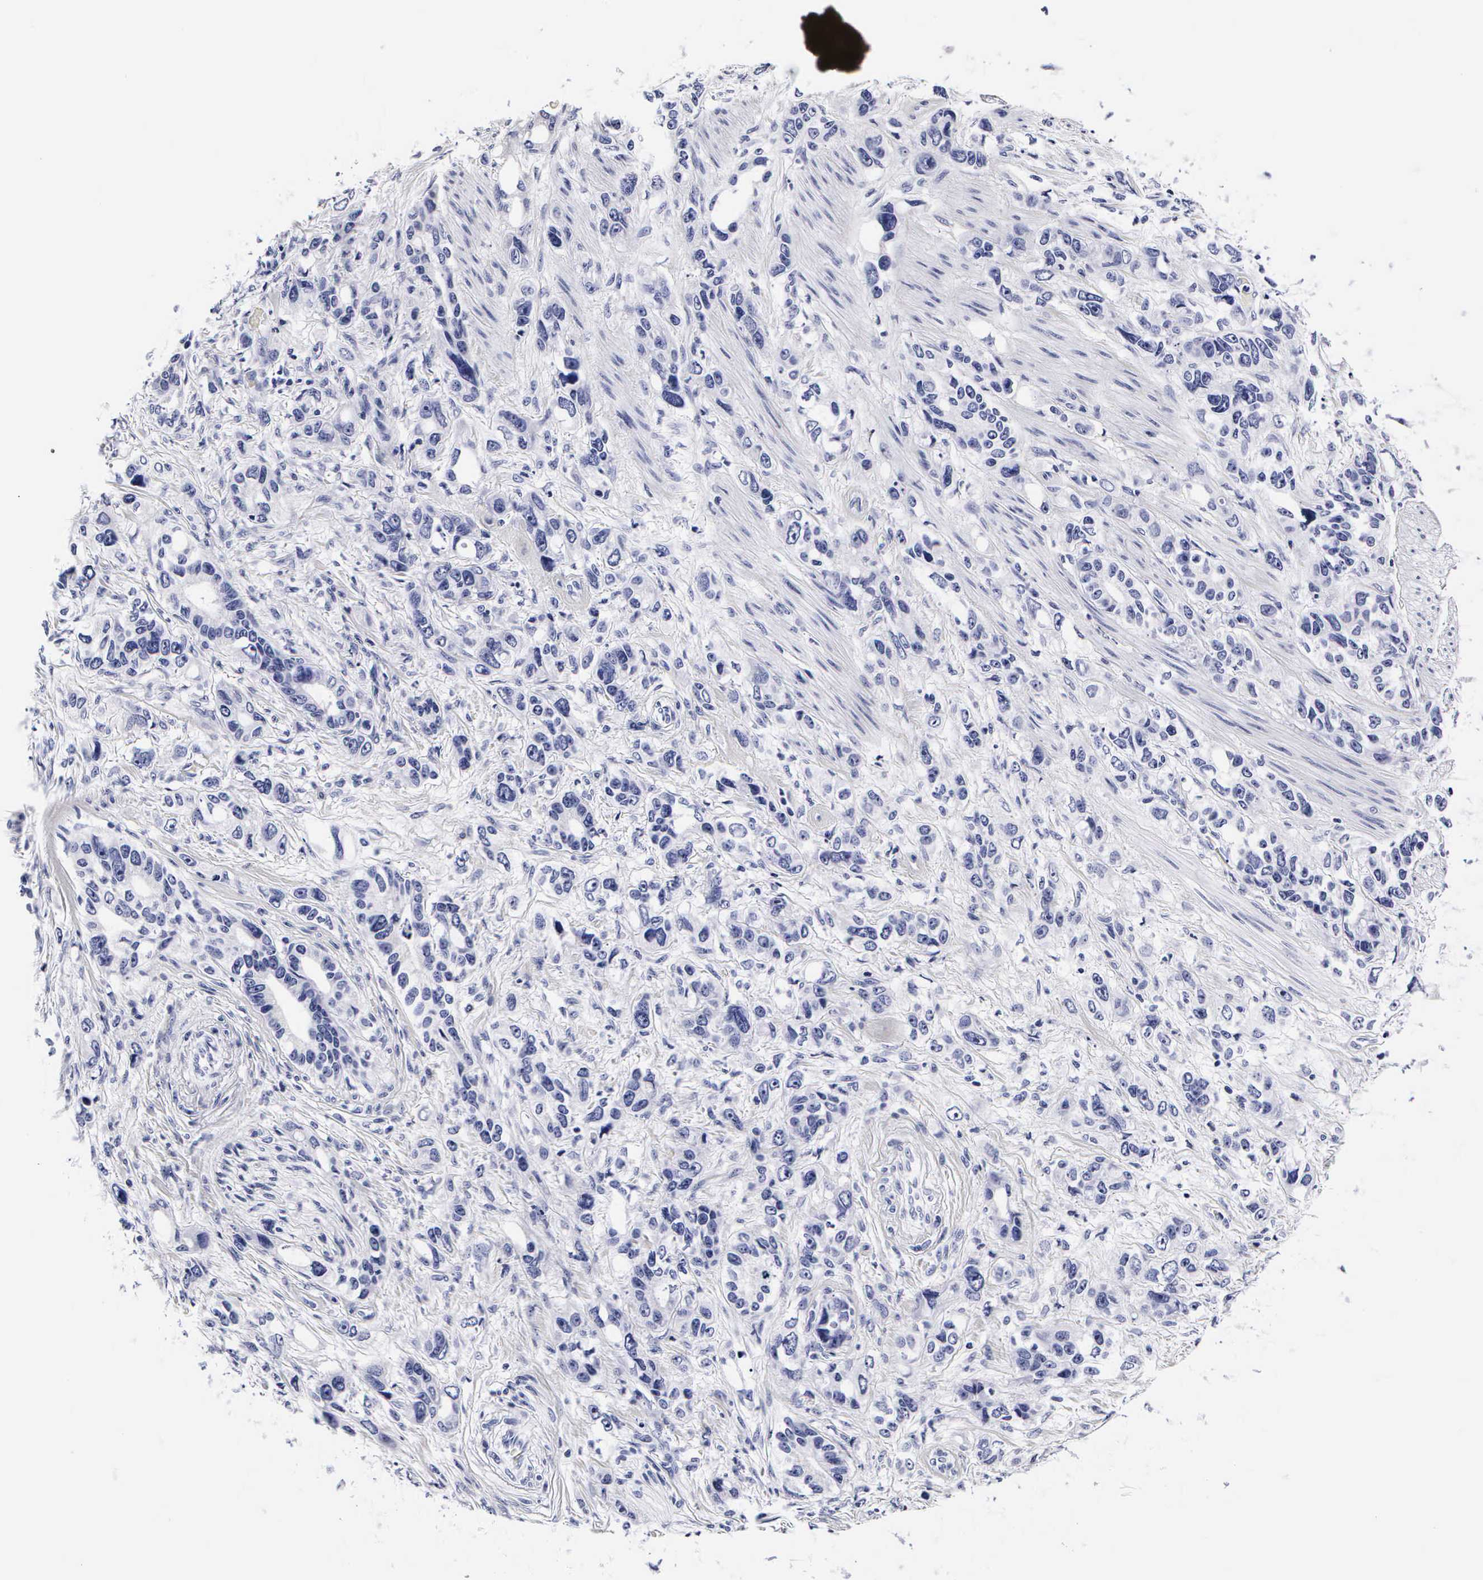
{"staining": {"intensity": "negative", "quantity": "none", "location": "none"}, "tissue": "stomach cancer", "cell_type": "Tumor cells", "image_type": "cancer", "snomed": [{"axis": "morphology", "description": "Adenocarcinoma, NOS"}, {"axis": "topography", "description": "Stomach, upper"}], "caption": "This is an IHC micrograph of stomach adenocarcinoma. There is no expression in tumor cells.", "gene": "RNASE6", "patient": {"sex": "male", "age": 47}}